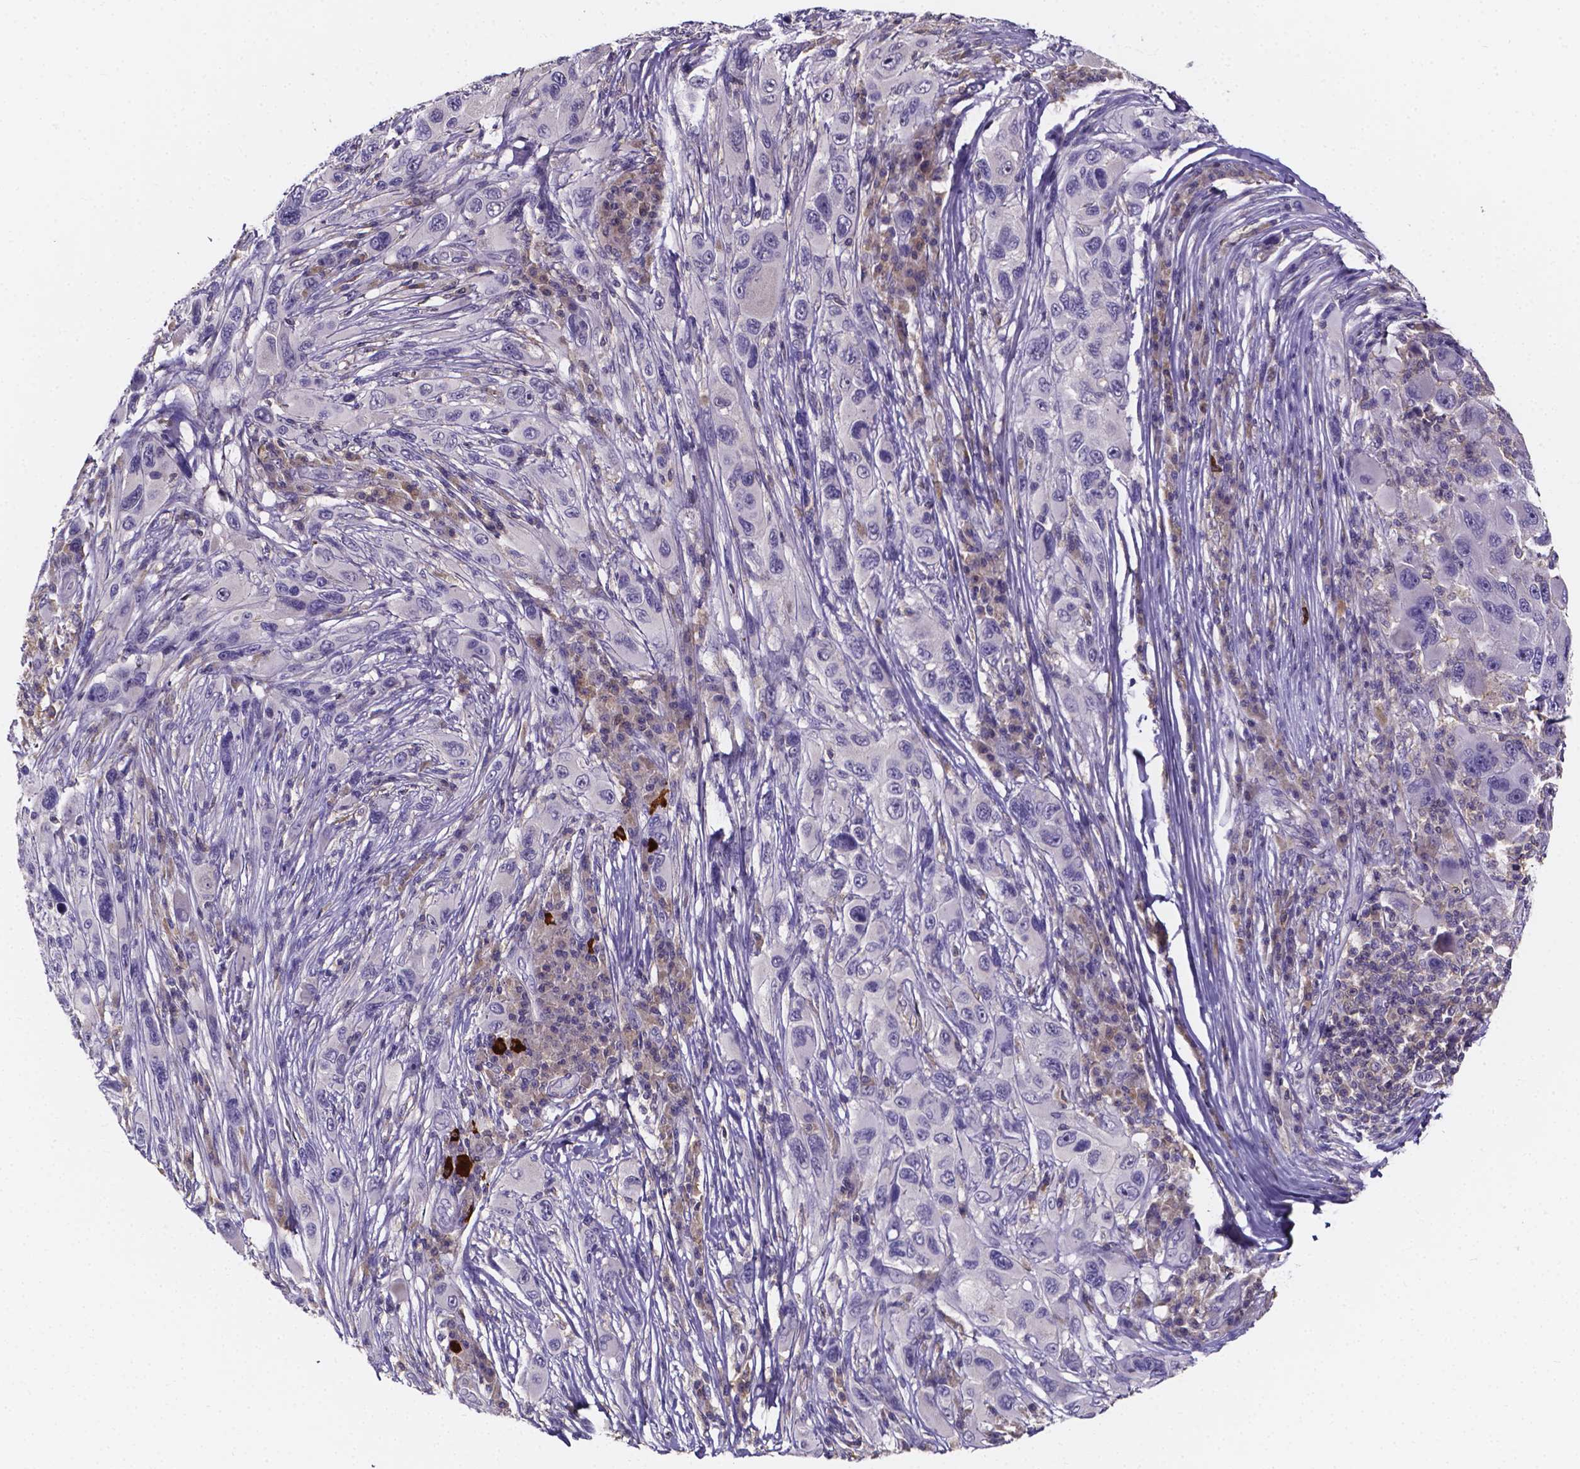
{"staining": {"intensity": "negative", "quantity": "none", "location": "none"}, "tissue": "melanoma", "cell_type": "Tumor cells", "image_type": "cancer", "snomed": [{"axis": "morphology", "description": "Malignant melanoma, NOS"}, {"axis": "topography", "description": "Skin"}], "caption": "High power microscopy histopathology image of an IHC photomicrograph of malignant melanoma, revealing no significant positivity in tumor cells. The staining is performed using DAB brown chromogen with nuclei counter-stained in using hematoxylin.", "gene": "SPOCD1", "patient": {"sex": "male", "age": 53}}